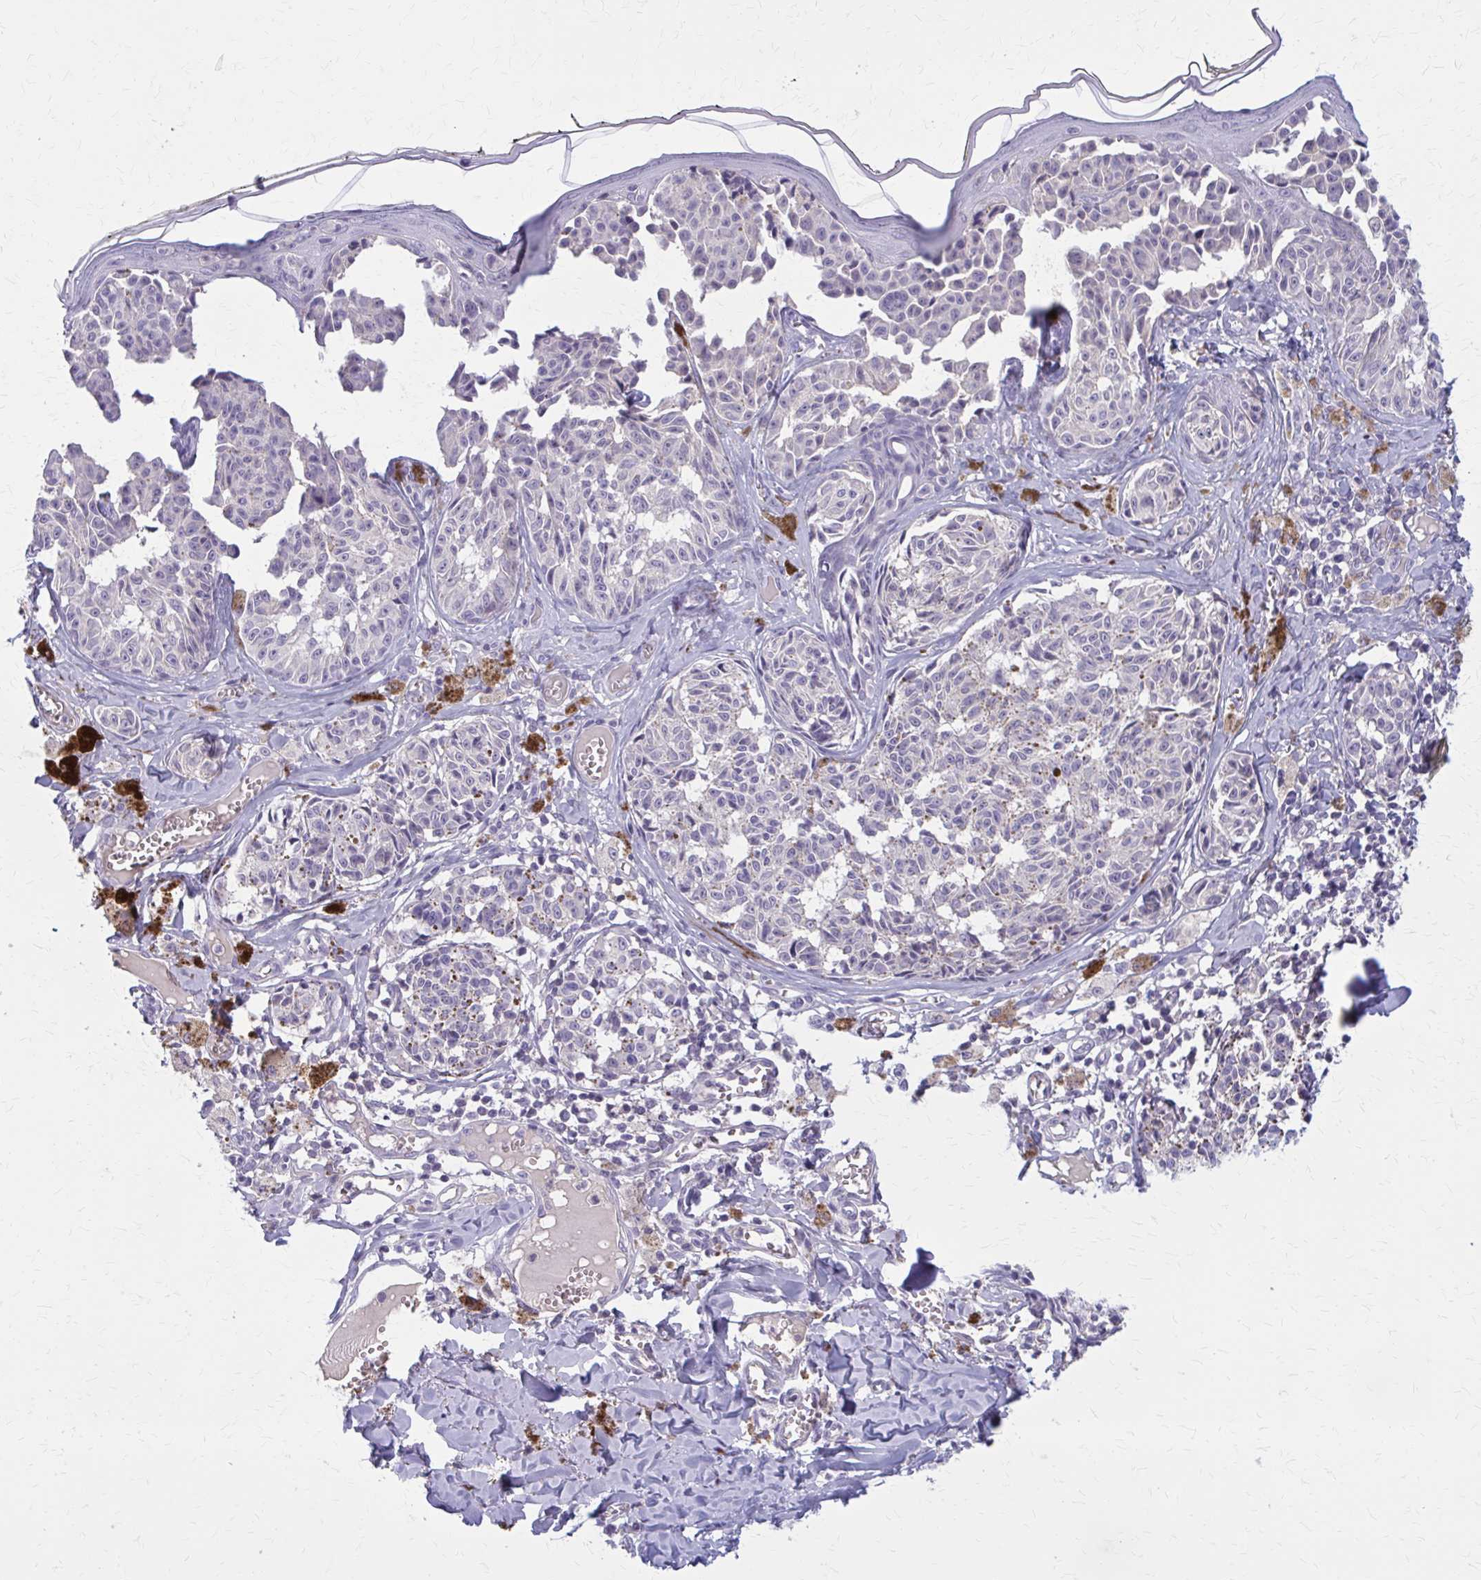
{"staining": {"intensity": "negative", "quantity": "none", "location": "none"}, "tissue": "melanoma", "cell_type": "Tumor cells", "image_type": "cancer", "snomed": [{"axis": "morphology", "description": "Malignant melanoma, NOS"}, {"axis": "topography", "description": "Skin"}], "caption": "DAB (3,3'-diaminobenzidine) immunohistochemical staining of human malignant melanoma demonstrates no significant positivity in tumor cells.", "gene": "OR4A47", "patient": {"sex": "female", "age": 43}}